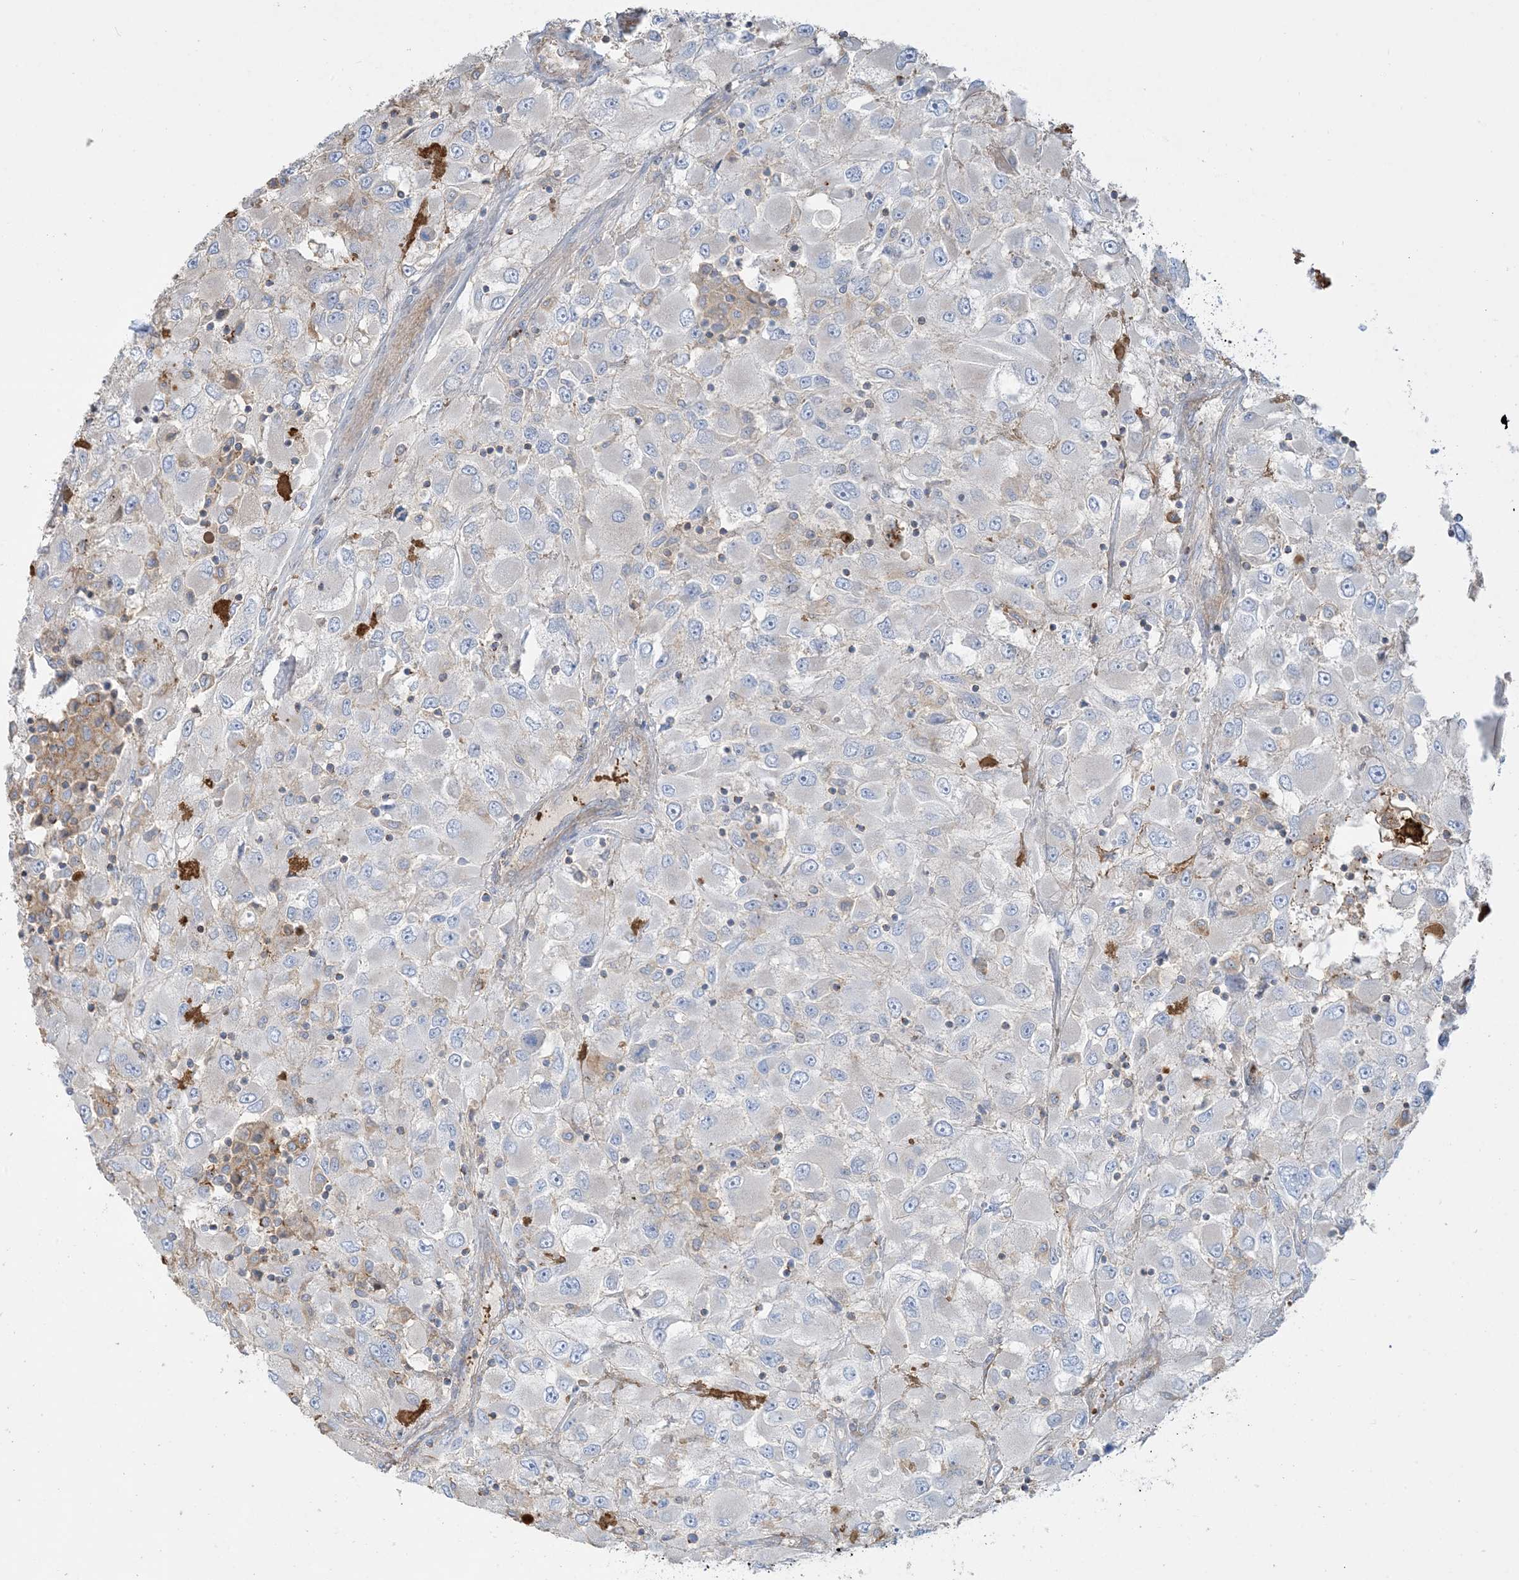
{"staining": {"intensity": "negative", "quantity": "none", "location": "none"}, "tissue": "renal cancer", "cell_type": "Tumor cells", "image_type": "cancer", "snomed": [{"axis": "morphology", "description": "Adenocarcinoma, NOS"}, {"axis": "topography", "description": "Kidney"}], "caption": "This is a histopathology image of IHC staining of renal cancer (adenocarcinoma), which shows no expression in tumor cells. (DAB (3,3'-diaminobenzidine) immunohistochemistry (IHC) with hematoxylin counter stain).", "gene": "GTF3C2", "patient": {"sex": "female", "age": 52}}